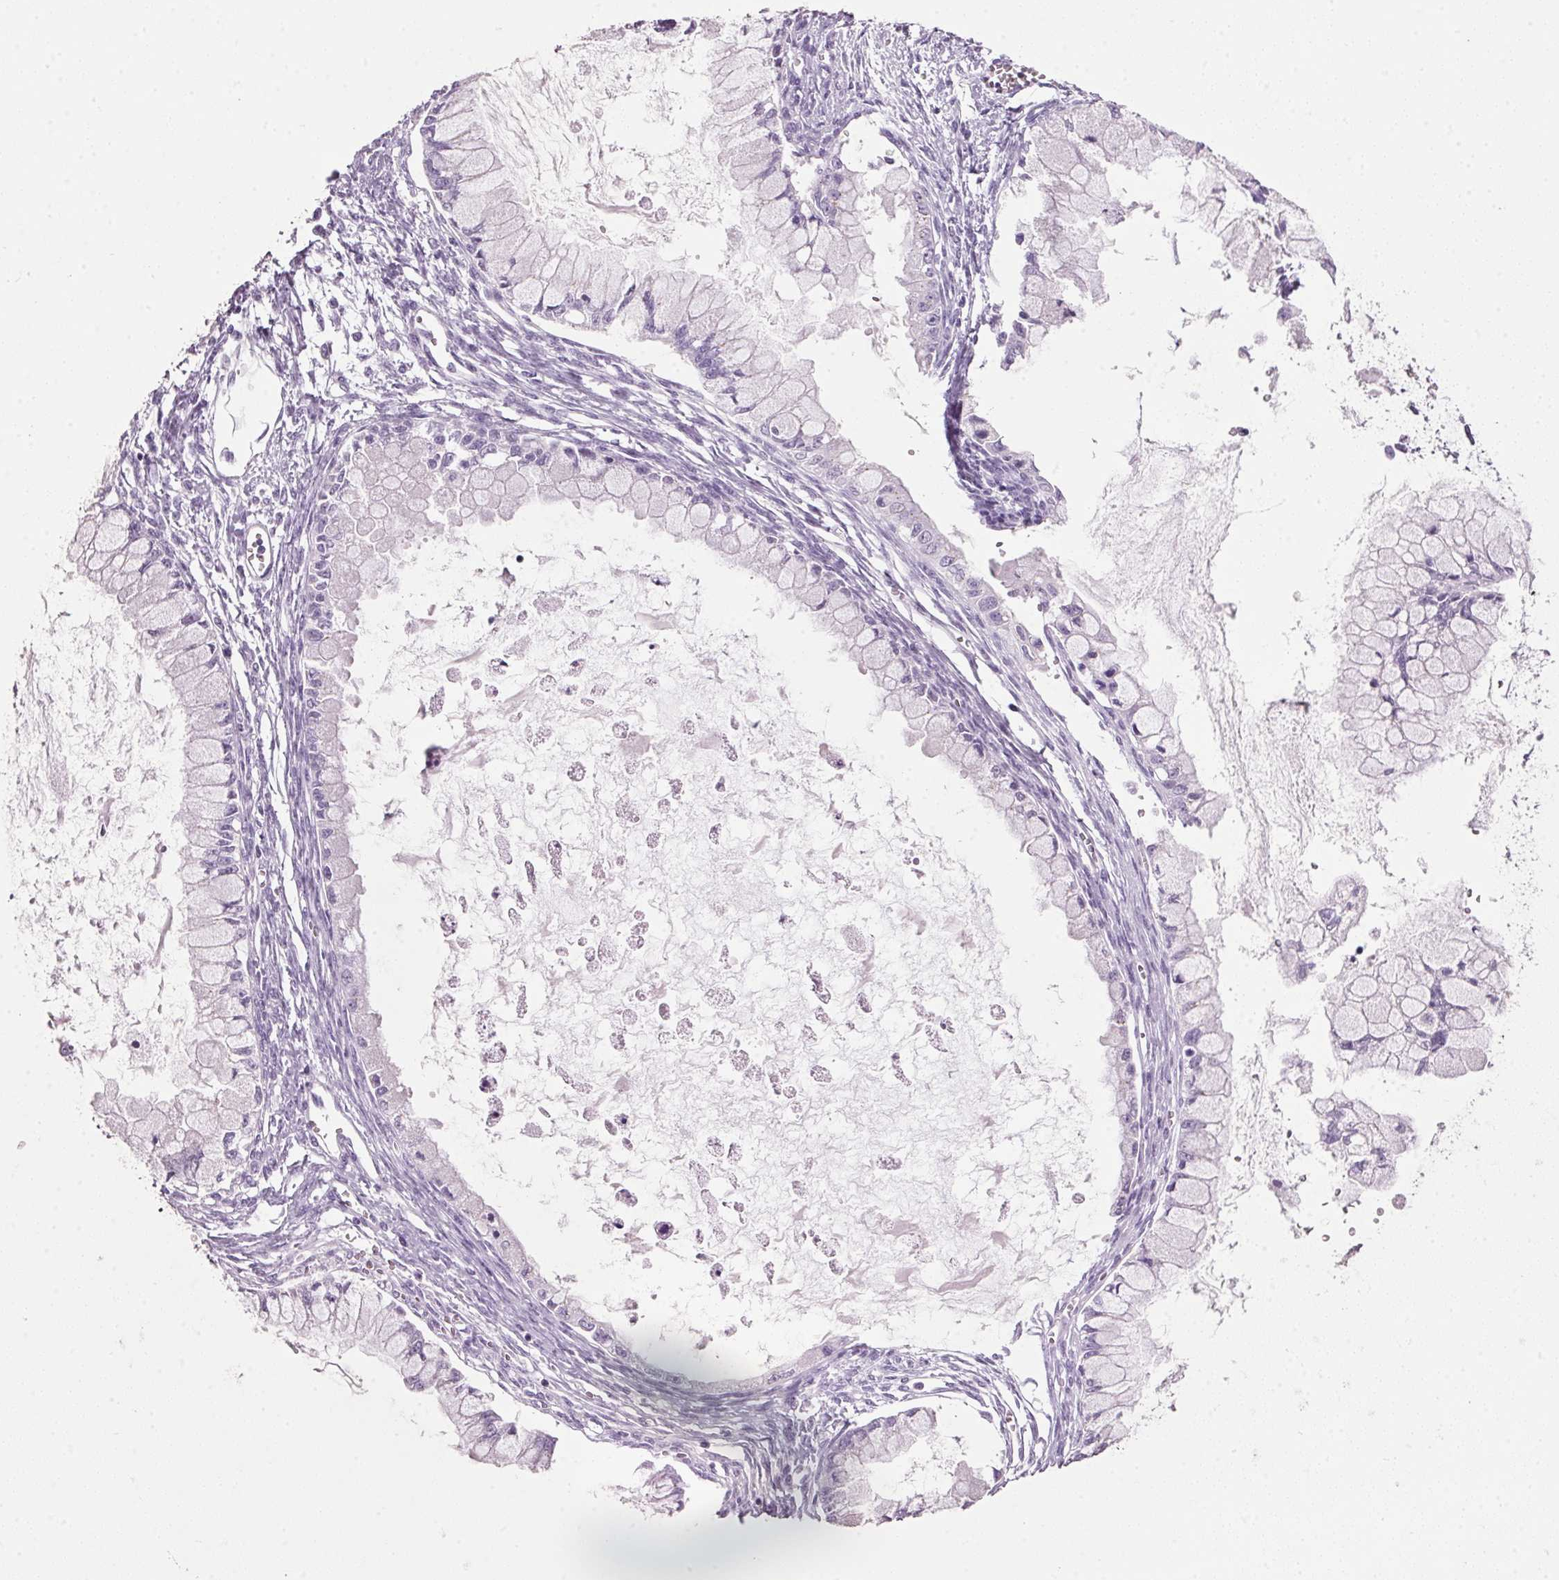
{"staining": {"intensity": "negative", "quantity": "none", "location": "none"}, "tissue": "ovarian cancer", "cell_type": "Tumor cells", "image_type": "cancer", "snomed": [{"axis": "morphology", "description": "Cystadenocarcinoma, mucinous, NOS"}, {"axis": "topography", "description": "Ovary"}], "caption": "A histopathology image of ovarian cancer stained for a protein shows no brown staining in tumor cells.", "gene": "PPP1R1A", "patient": {"sex": "female", "age": 34}}